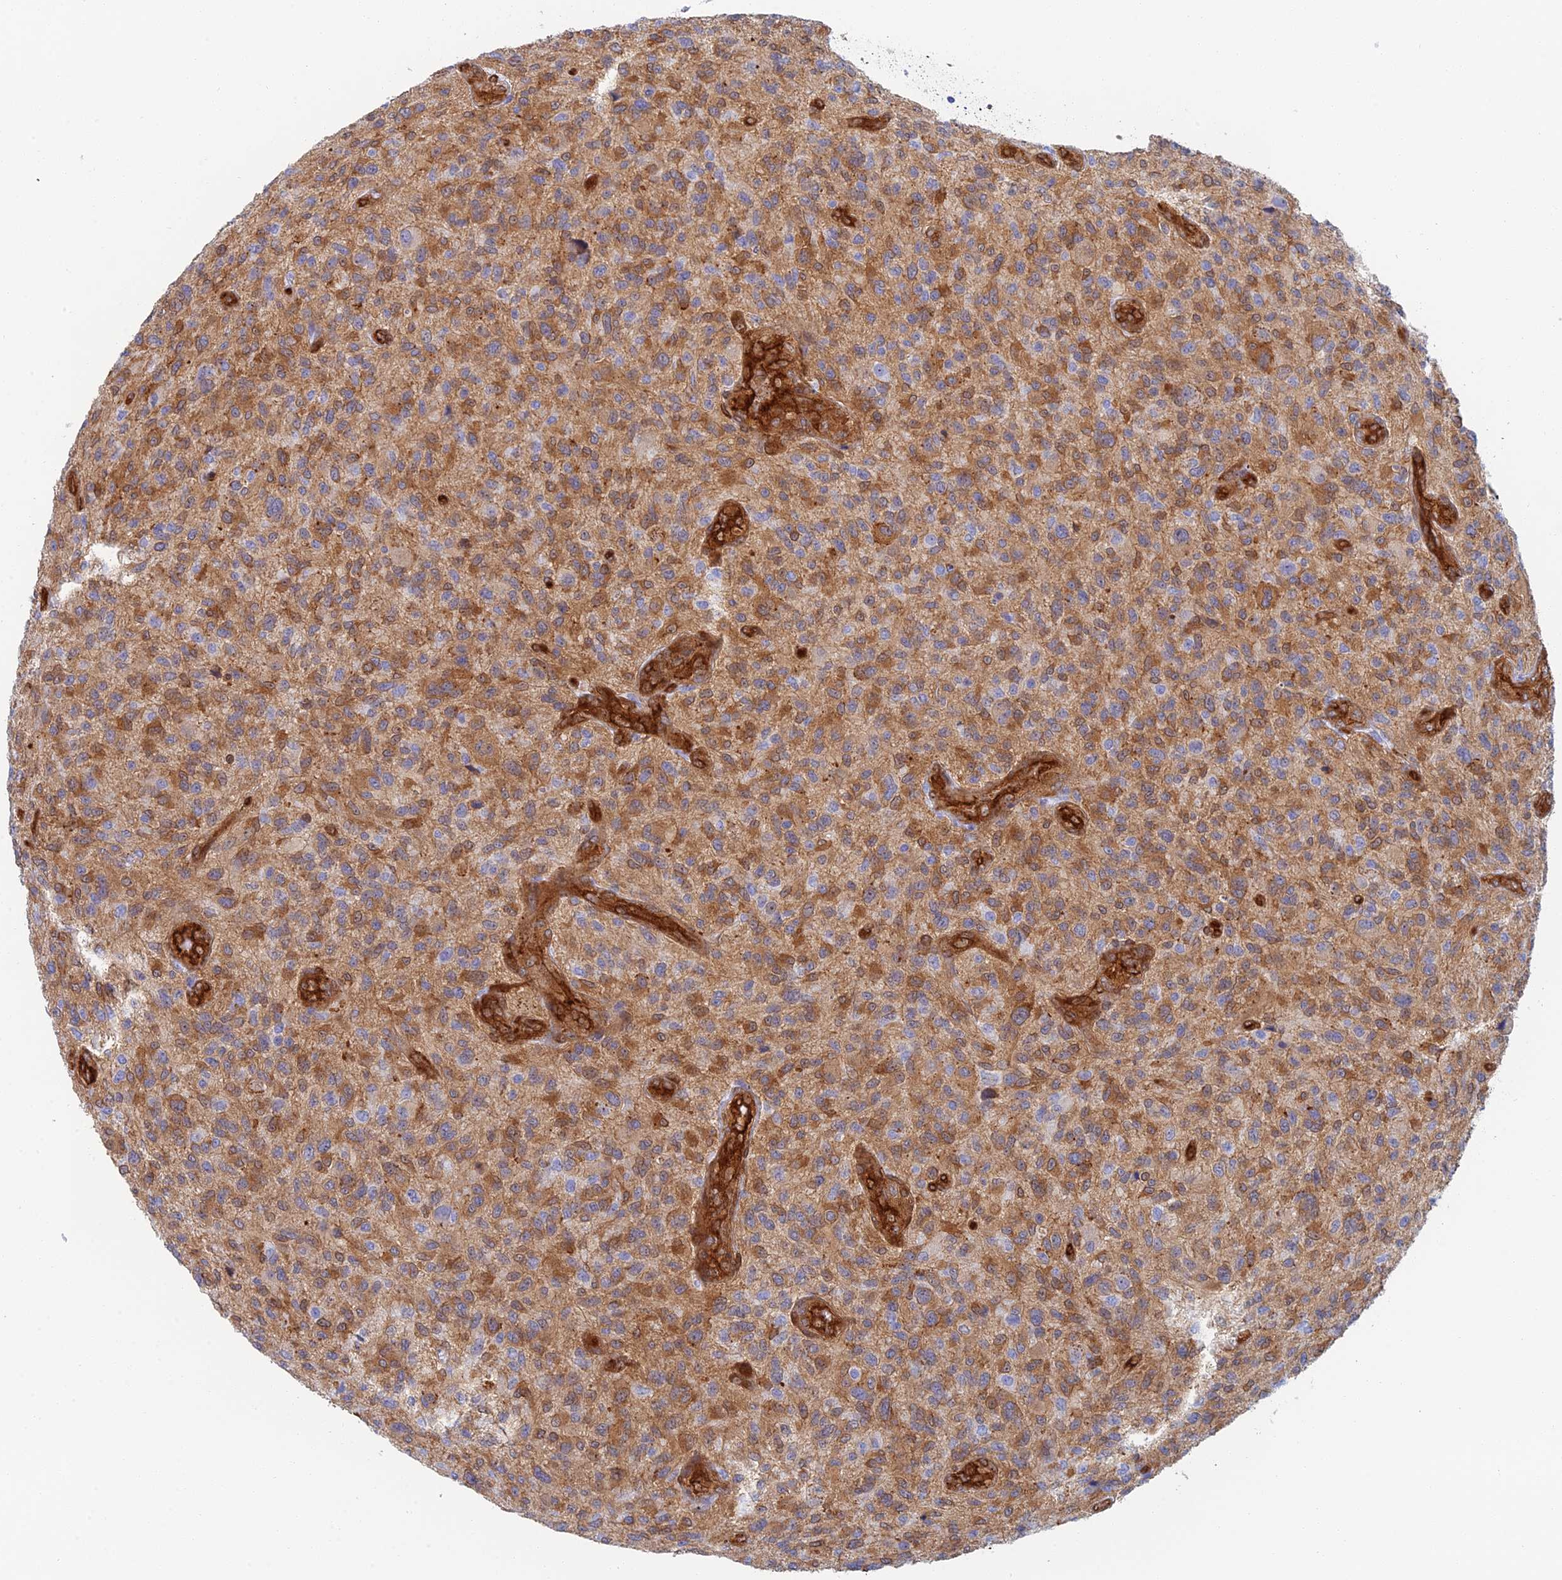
{"staining": {"intensity": "moderate", "quantity": "25%-75%", "location": "cytoplasmic/membranous"}, "tissue": "glioma", "cell_type": "Tumor cells", "image_type": "cancer", "snomed": [{"axis": "morphology", "description": "Glioma, malignant, High grade"}, {"axis": "topography", "description": "Brain"}], "caption": "Immunohistochemistry (IHC) photomicrograph of neoplastic tissue: human glioma stained using immunohistochemistry (IHC) shows medium levels of moderate protein expression localized specifically in the cytoplasmic/membranous of tumor cells, appearing as a cytoplasmic/membranous brown color.", "gene": "CRIP2", "patient": {"sex": "male", "age": 47}}